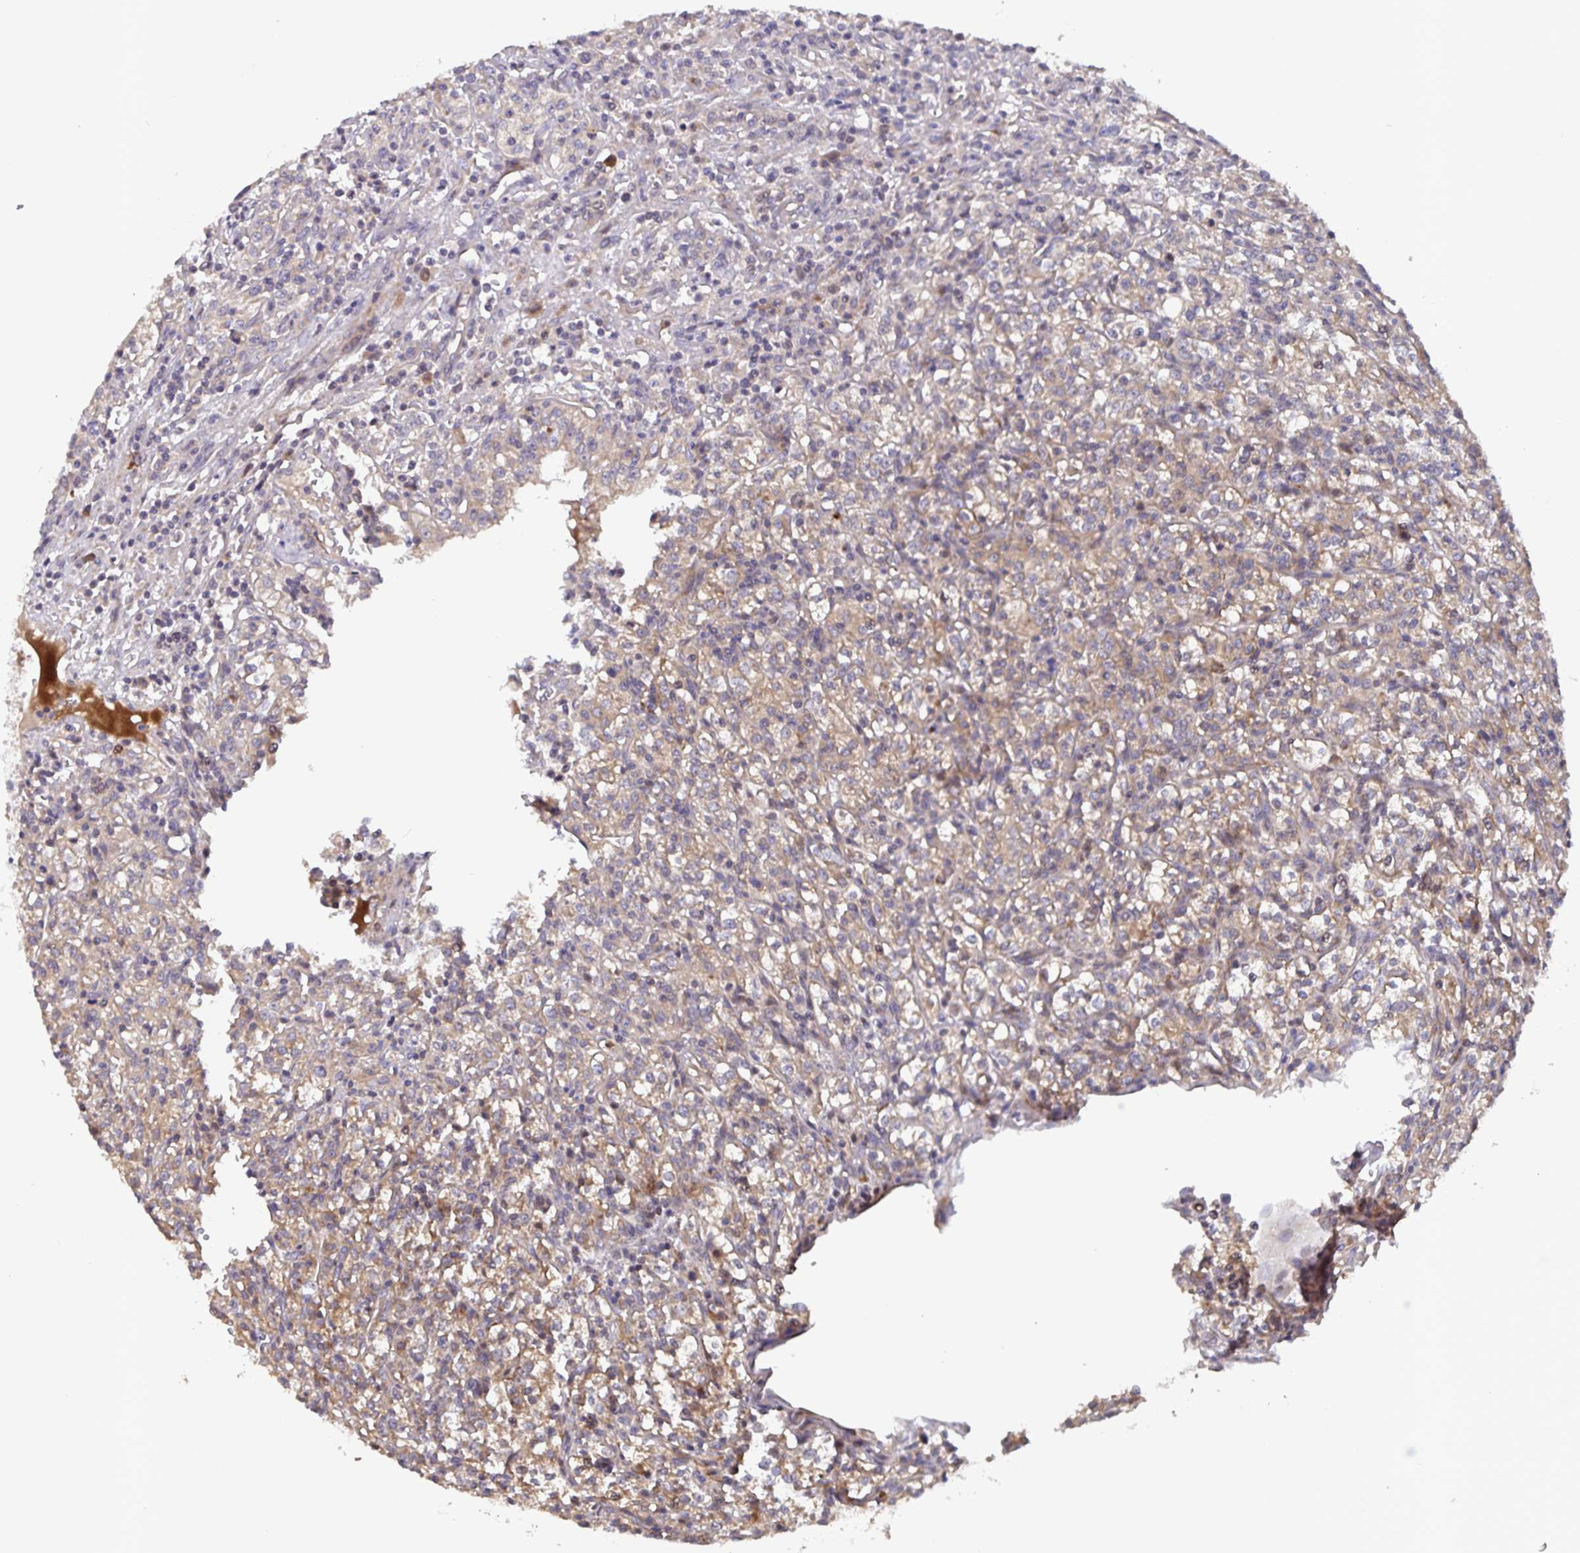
{"staining": {"intensity": "weak", "quantity": "25%-75%", "location": "cytoplasmic/membranous"}, "tissue": "renal cancer", "cell_type": "Tumor cells", "image_type": "cancer", "snomed": [{"axis": "morphology", "description": "Adenocarcinoma, NOS"}, {"axis": "topography", "description": "Kidney"}], "caption": "IHC histopathology image of adenocarcinoma (renal) stained for a protein (brown), which displays low levels of weak cytoplasmic/membranous staining in about 25%-75% of tumor cells.", "gene": "FBXL16", "patient": {"sex": "male", "age": 36}}